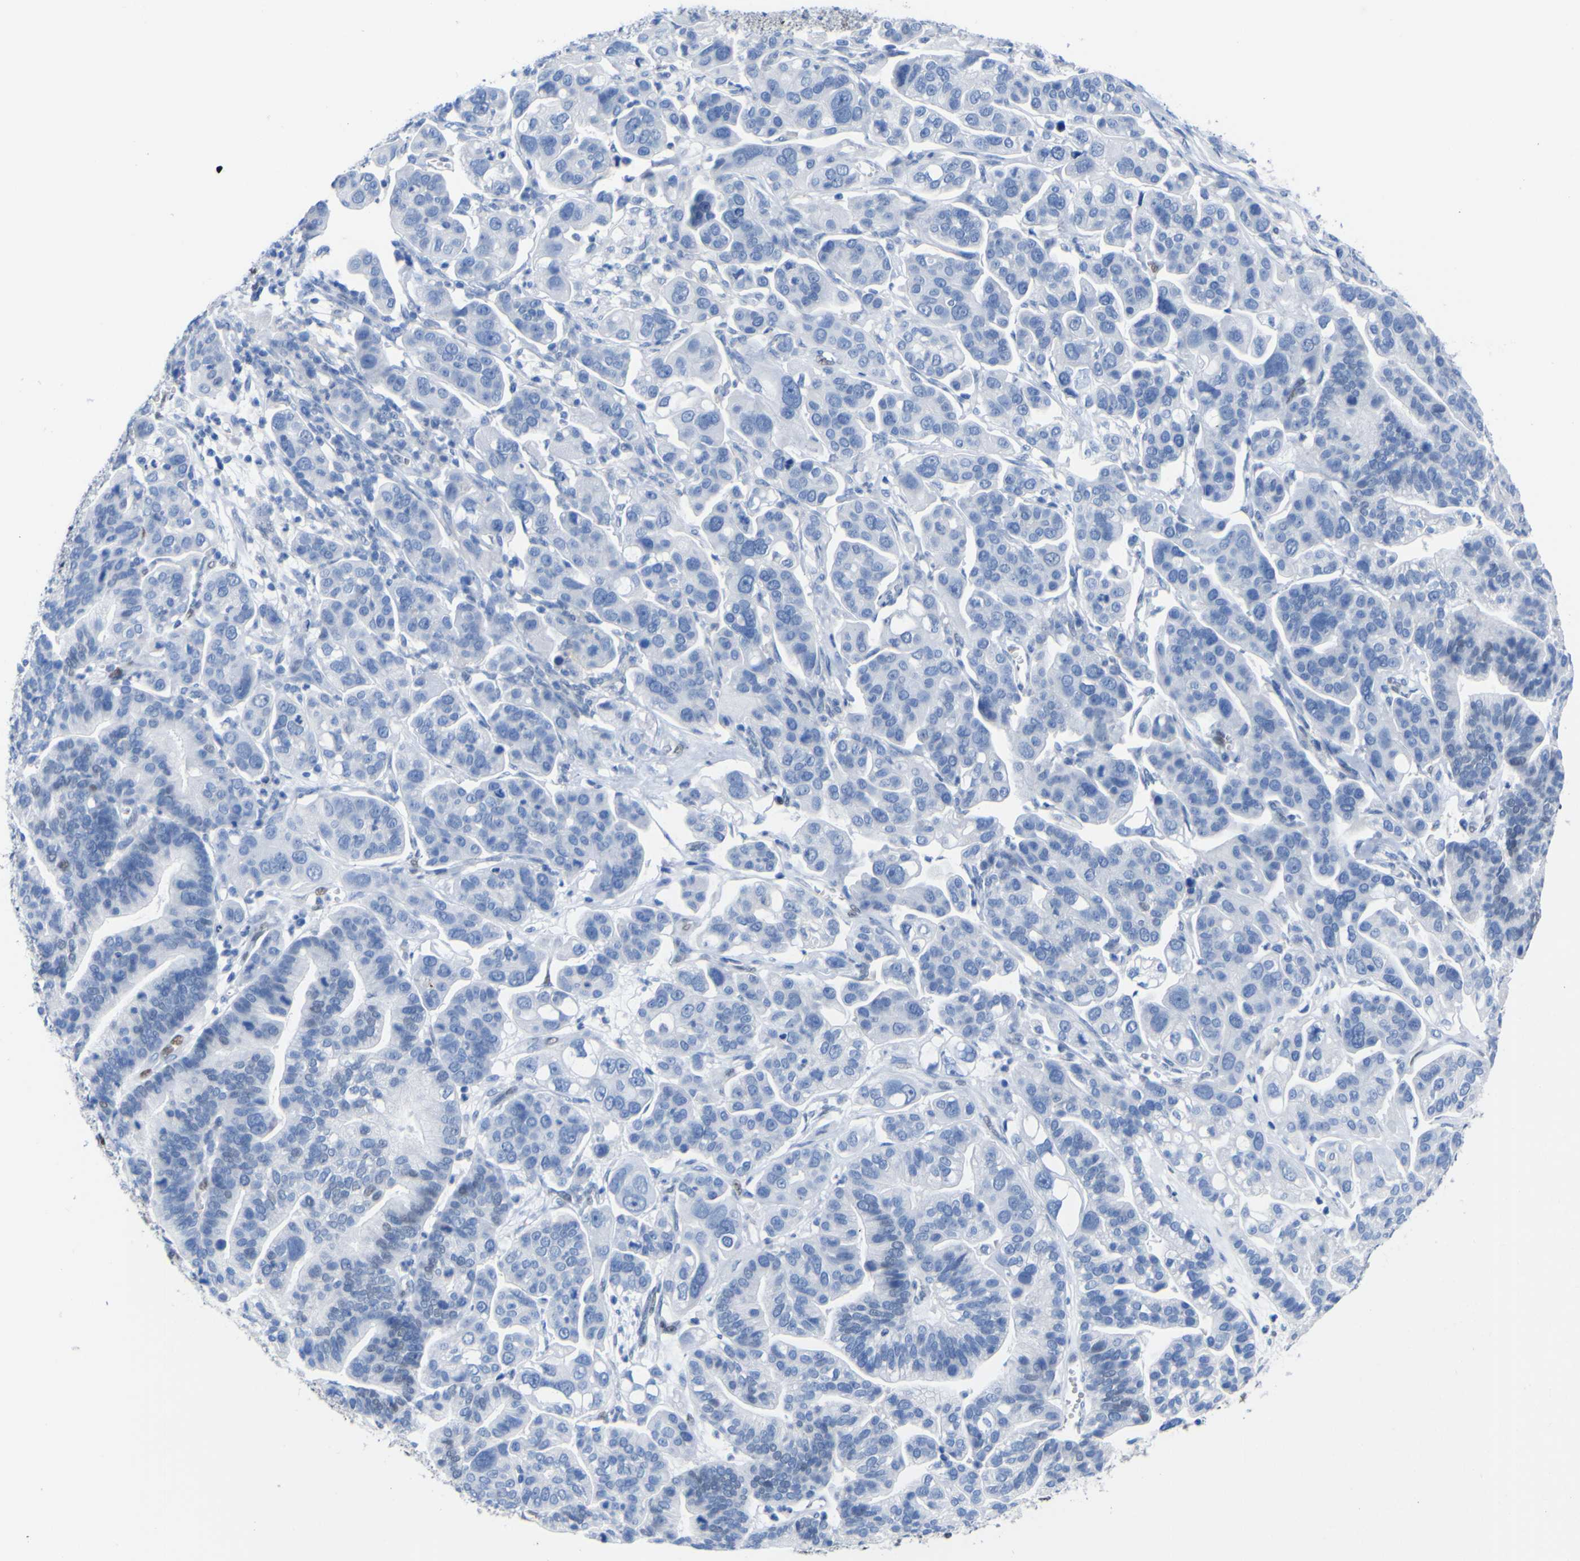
{"staining": {"intensity": "negative", "quantity": "none", "location": "none"}, "tissue": "ovarian cancer", "cell_type": "Tumor cells", "image_type": "cancer", "snomed": [{"axis": "morphology", "description": "Cystadenocarcinoma, serous, NOS"}, {"axis": "topography", "description": "Ovary"}], "caption": "Immunohistochemistry of serous cystadenocarcinoma (ovarian) exhibits no positivity in tumor cells.", "gene": "DACH1", "patient": {"sex": "female", "age": 56}}